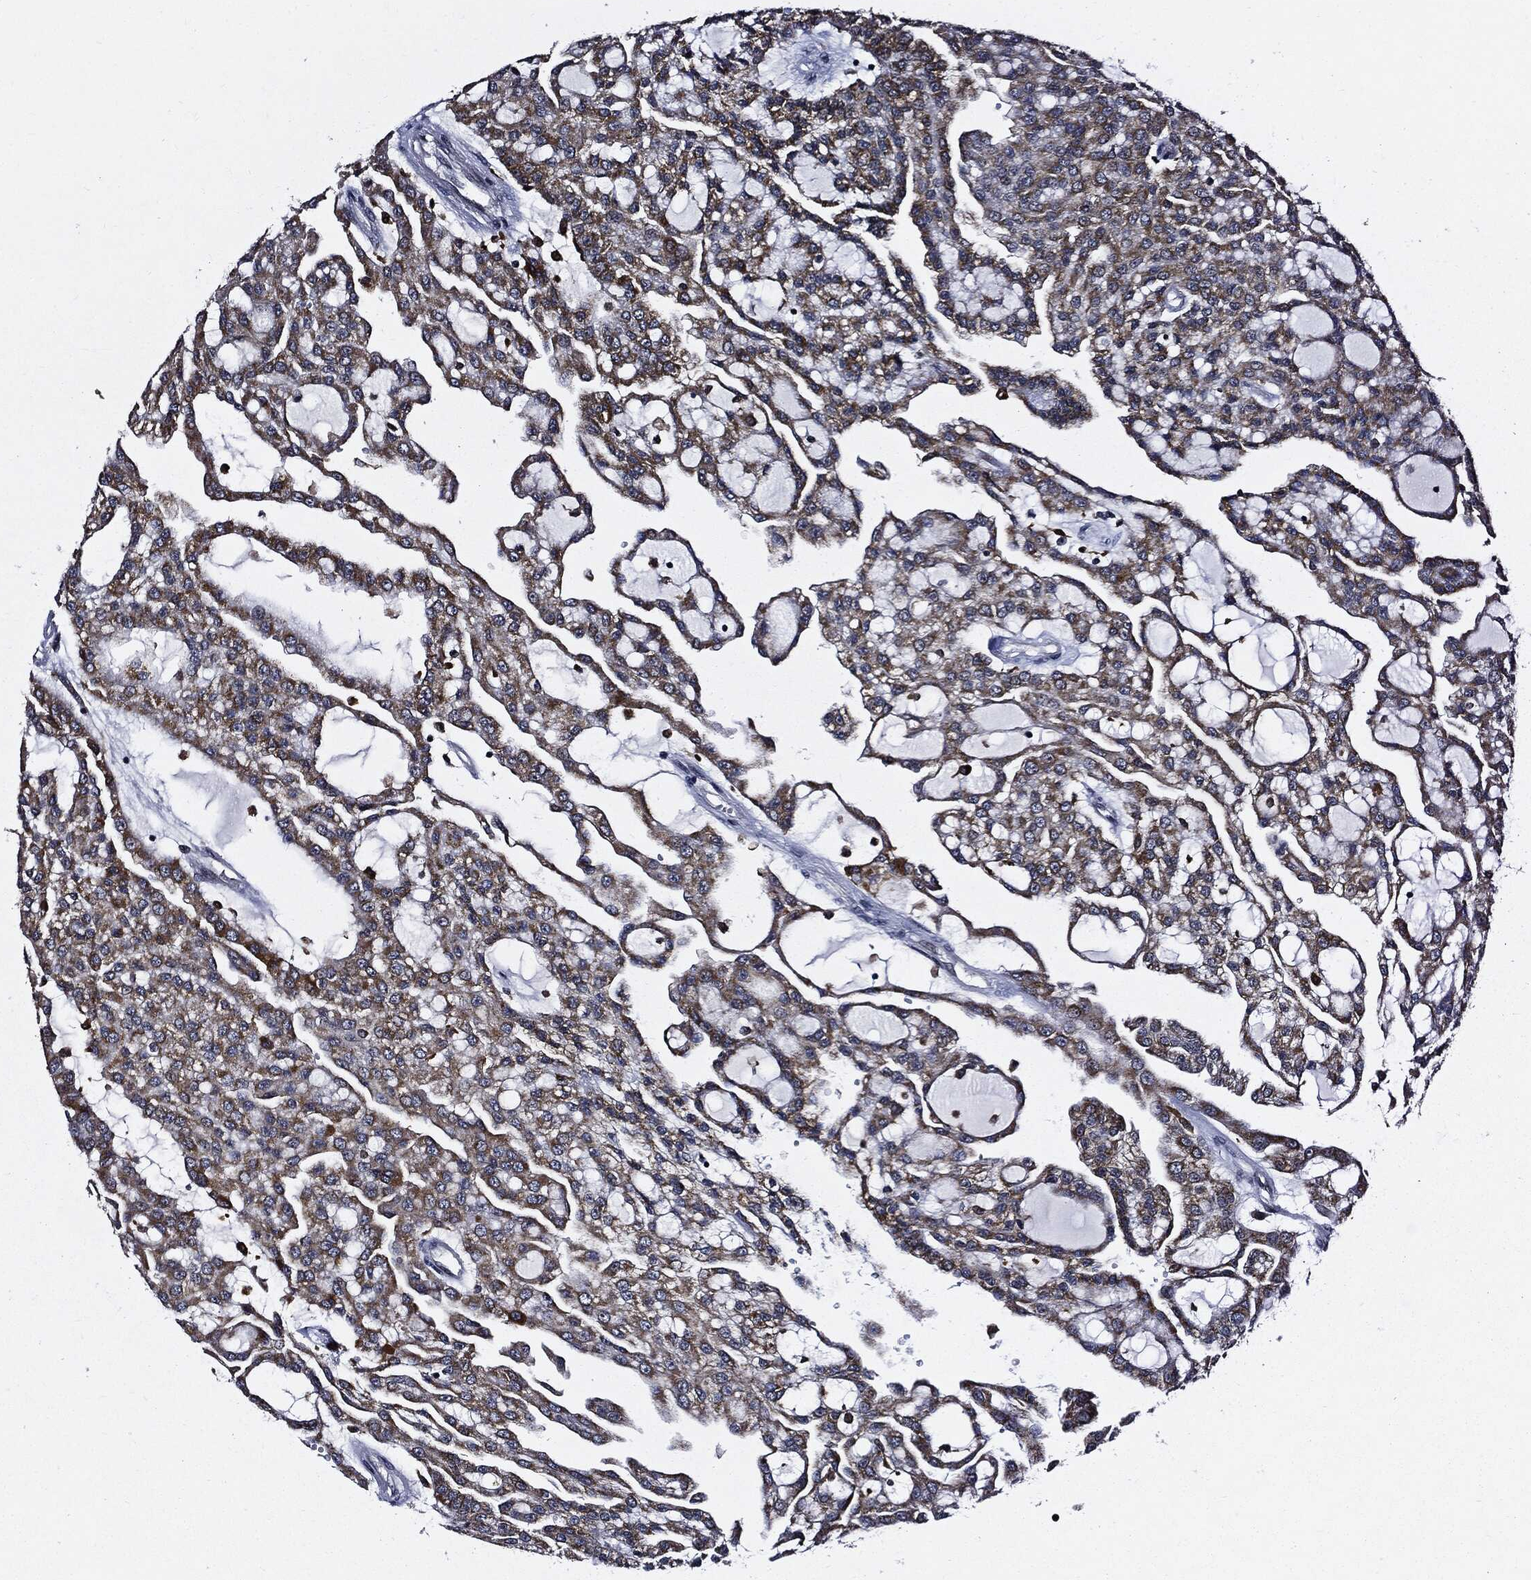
{"staining": {"intensity": "weak", "quantity": "25%-75%", "location": "cytoplasmic/membranous"}, "tissue": "renal cancer", "cell_type": "Tumor cells", "image_type": "cancer", "snomed": [{"axis": "morphology", "description": "Adenocarcinoma, NOS"}, {"axis": "topography", "description": "Kidney"}], "caption": "Protein staining demonstrates weak cytoplasmic/membranous expression in about 25%-75% of tumor cells in renal adenocarcinoma.", "gene": "SUGT1", "patient": {"sex": "male", "age": 63}}